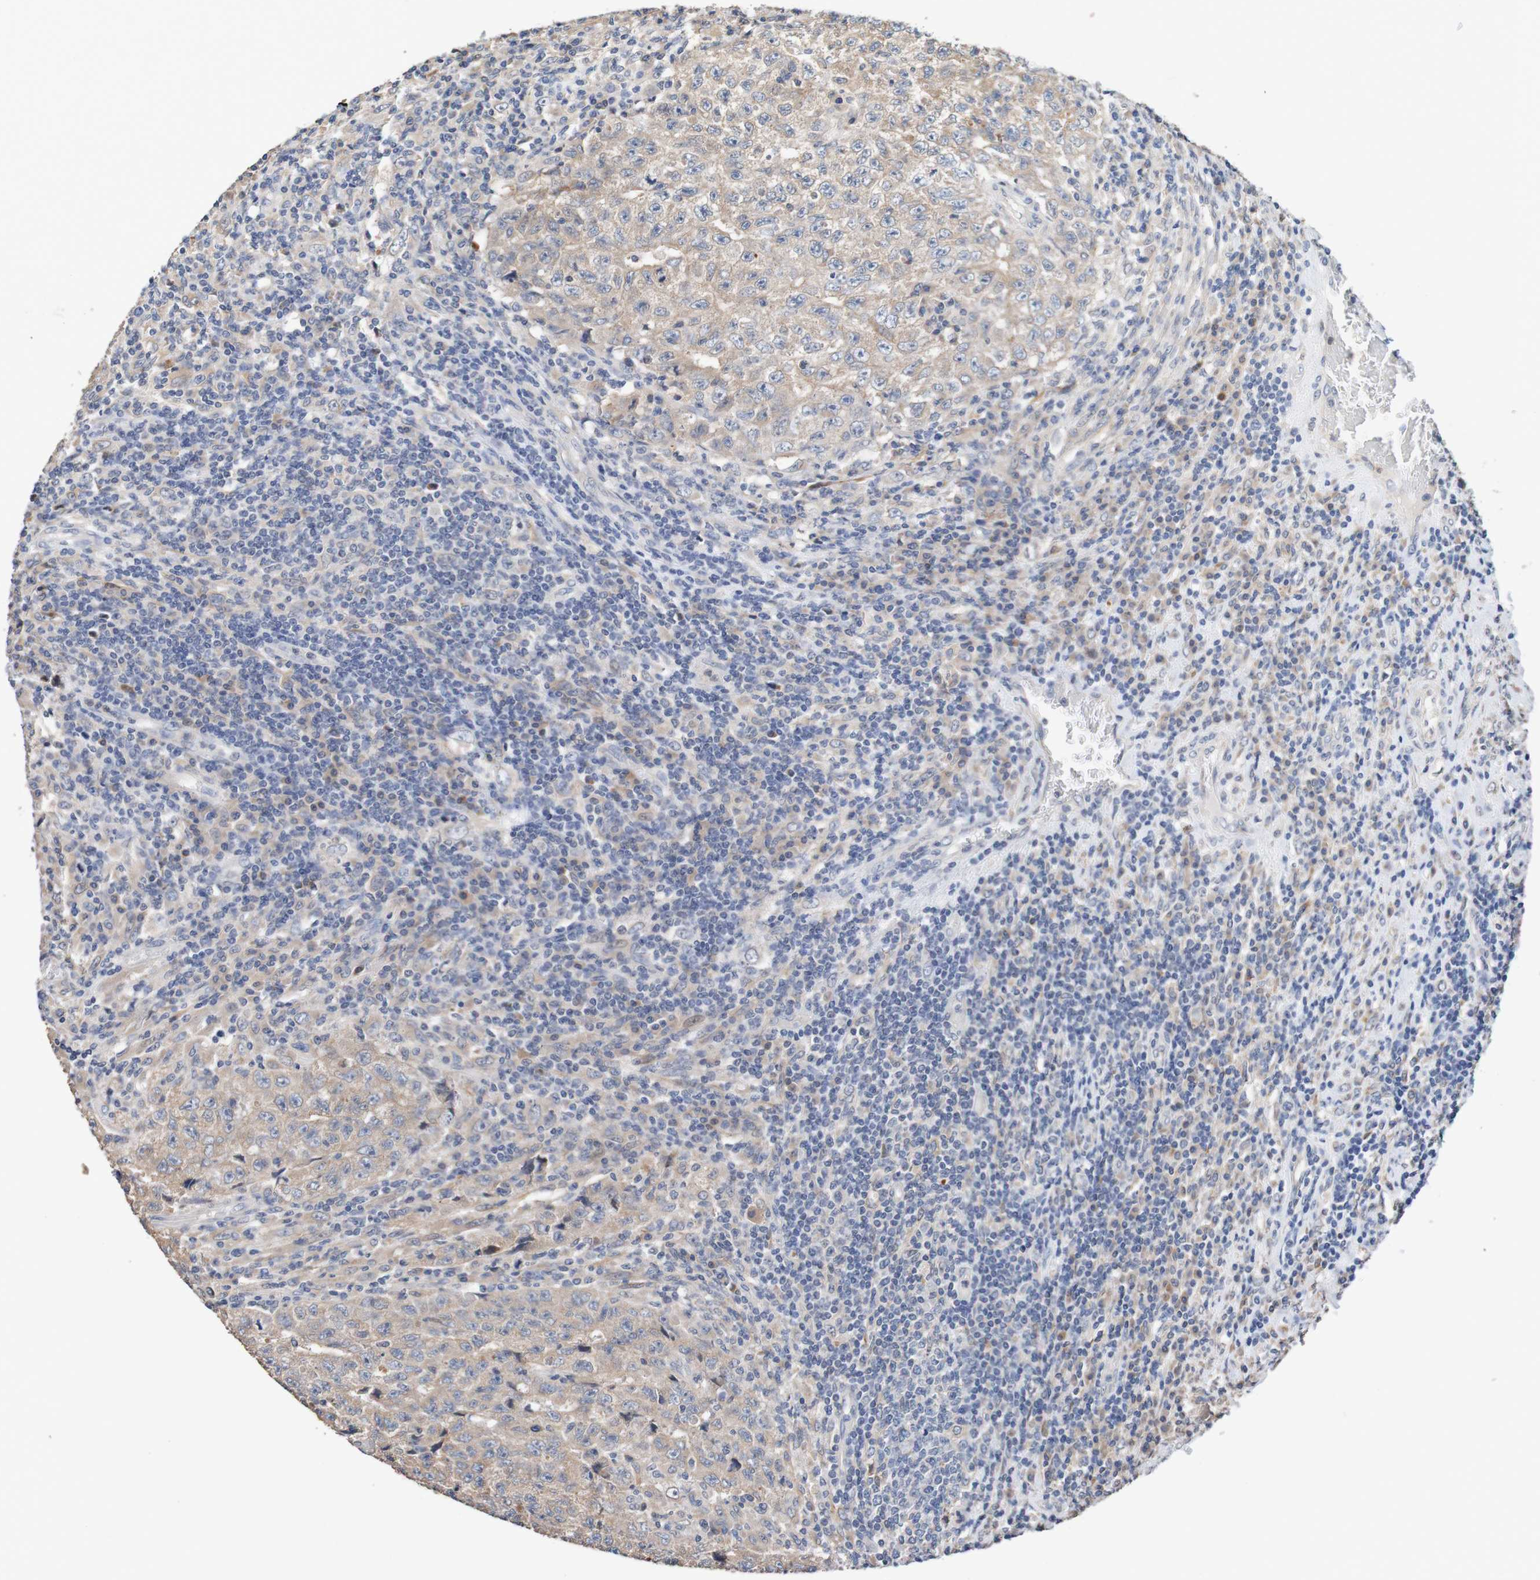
{"staining": {"intensity": "weak", "quantity": ">75%", "location": "cytoplasmic/membranous"}, "tissue": "testis cancer", "cell_type": "Tumor cells", "image_type": "cancer", "snomed": [{"axis": "morphology", "description": "Necrosis, NOS"}, {"axis": "morphology", "description": "Carcinoma, Embryonal, NOS"}, {"axis": "topography", "description": "Testis"}], "caption": "A high-resolution histopathology image shows immunohistochemistry (IHC) staining of testis cancer, which exhibits weak cytoplasmic/membranous expression in approximately >75% of tumor cells.", "gene": "FIBP", "patient": {"sex": "male", "age": 19}}